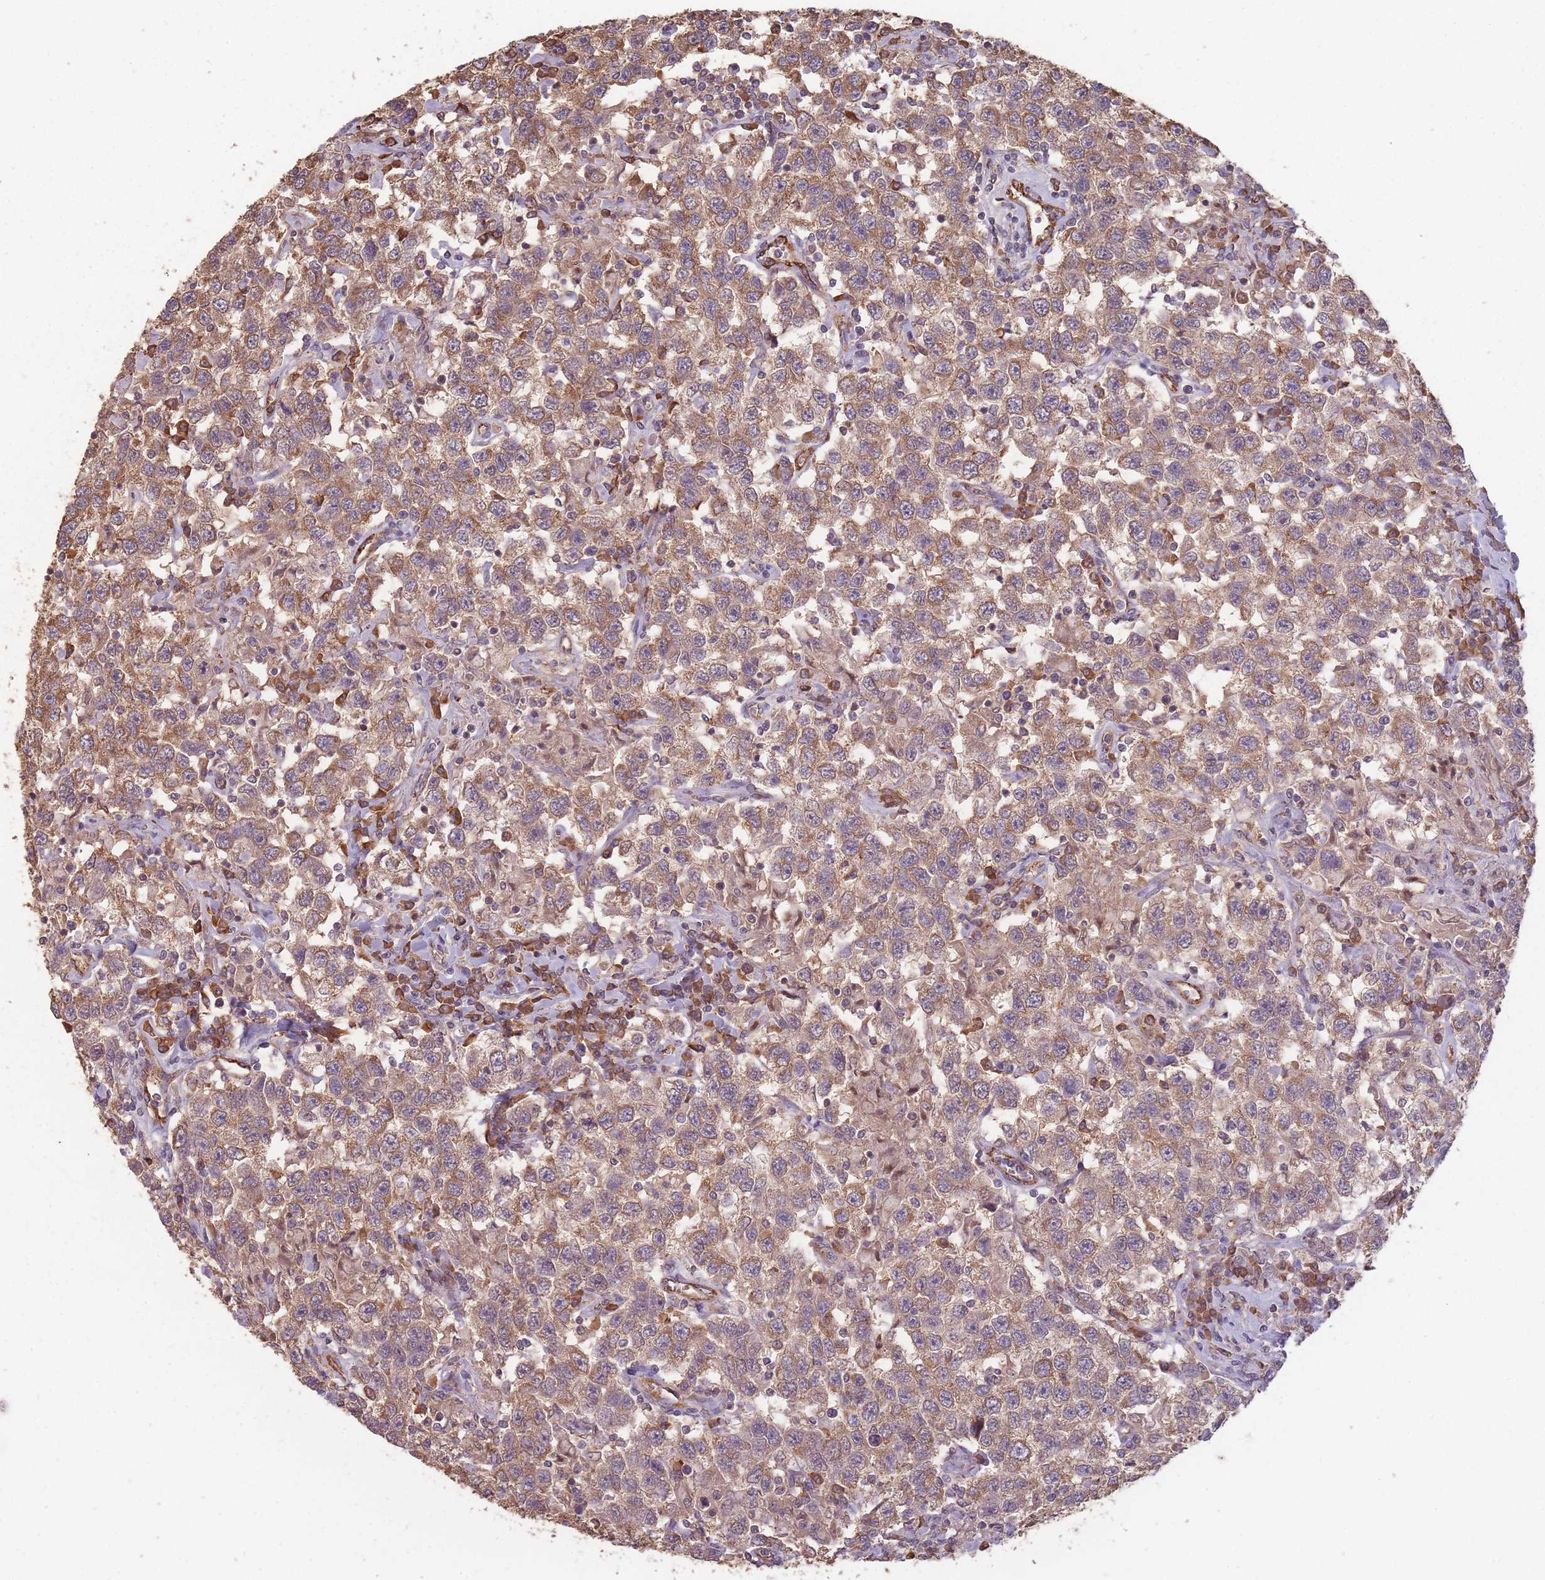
{"staining": {"intensity": "moderate", "quantity": ">75%", "location": "cytoplasmic/membranous"}, "tissue": "testis cancer", "cell_type": "Tumor cells", "image_type": "cancer", "snomed": [{"axis": "morphology", "description": "Seminoma, NOS"}, {"axis": "topography", "description": "Testis"}], "caption": "Tumor cells demonstrate medium levels of moderate cytoplasmic/membranous staining in about >75% of cells in human seminoma (testis).", "gene": "SANBR", "patient": {"sex": "male", "age": 41}}